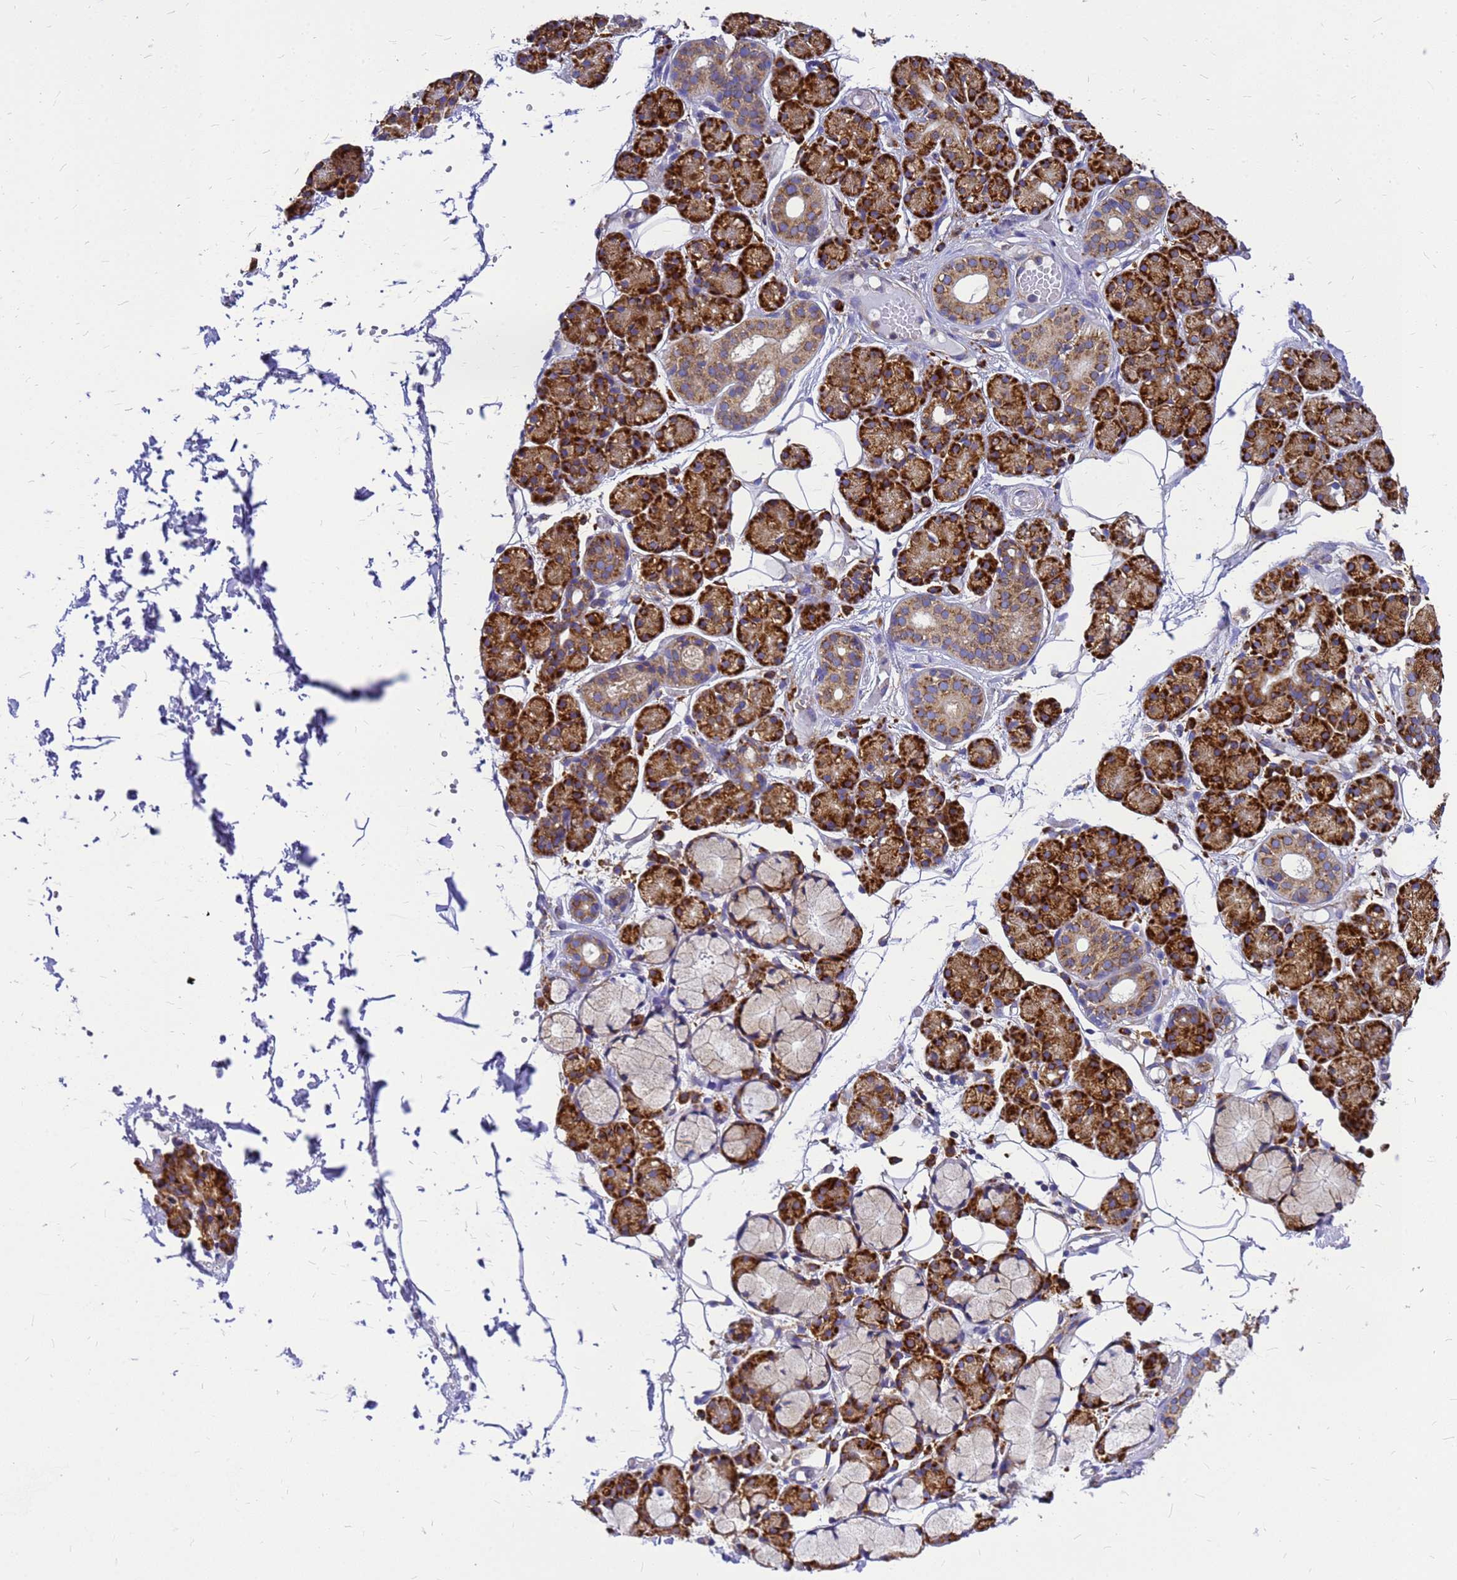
{"staining": {"intensity": "strong", "quantity": ">75%", "location": "cytoplasmic/membranous"}, "tissue": "salivary gland", "cell_type": "Glandular cells", "image_type": "normal", "snomed": [{"axis": "morphology", "description": "Normal tissue, NOS"}, {"axis": "topography", "description": "Salivary gland"}], "caption": "Human salivary gland stained for a protein (brown) shows strong cytoplasmic/membranous positive positivity in about >75% of glandular cells.", "gene": "EEF1D", "patient": {"sex": "male", "age": 63}}